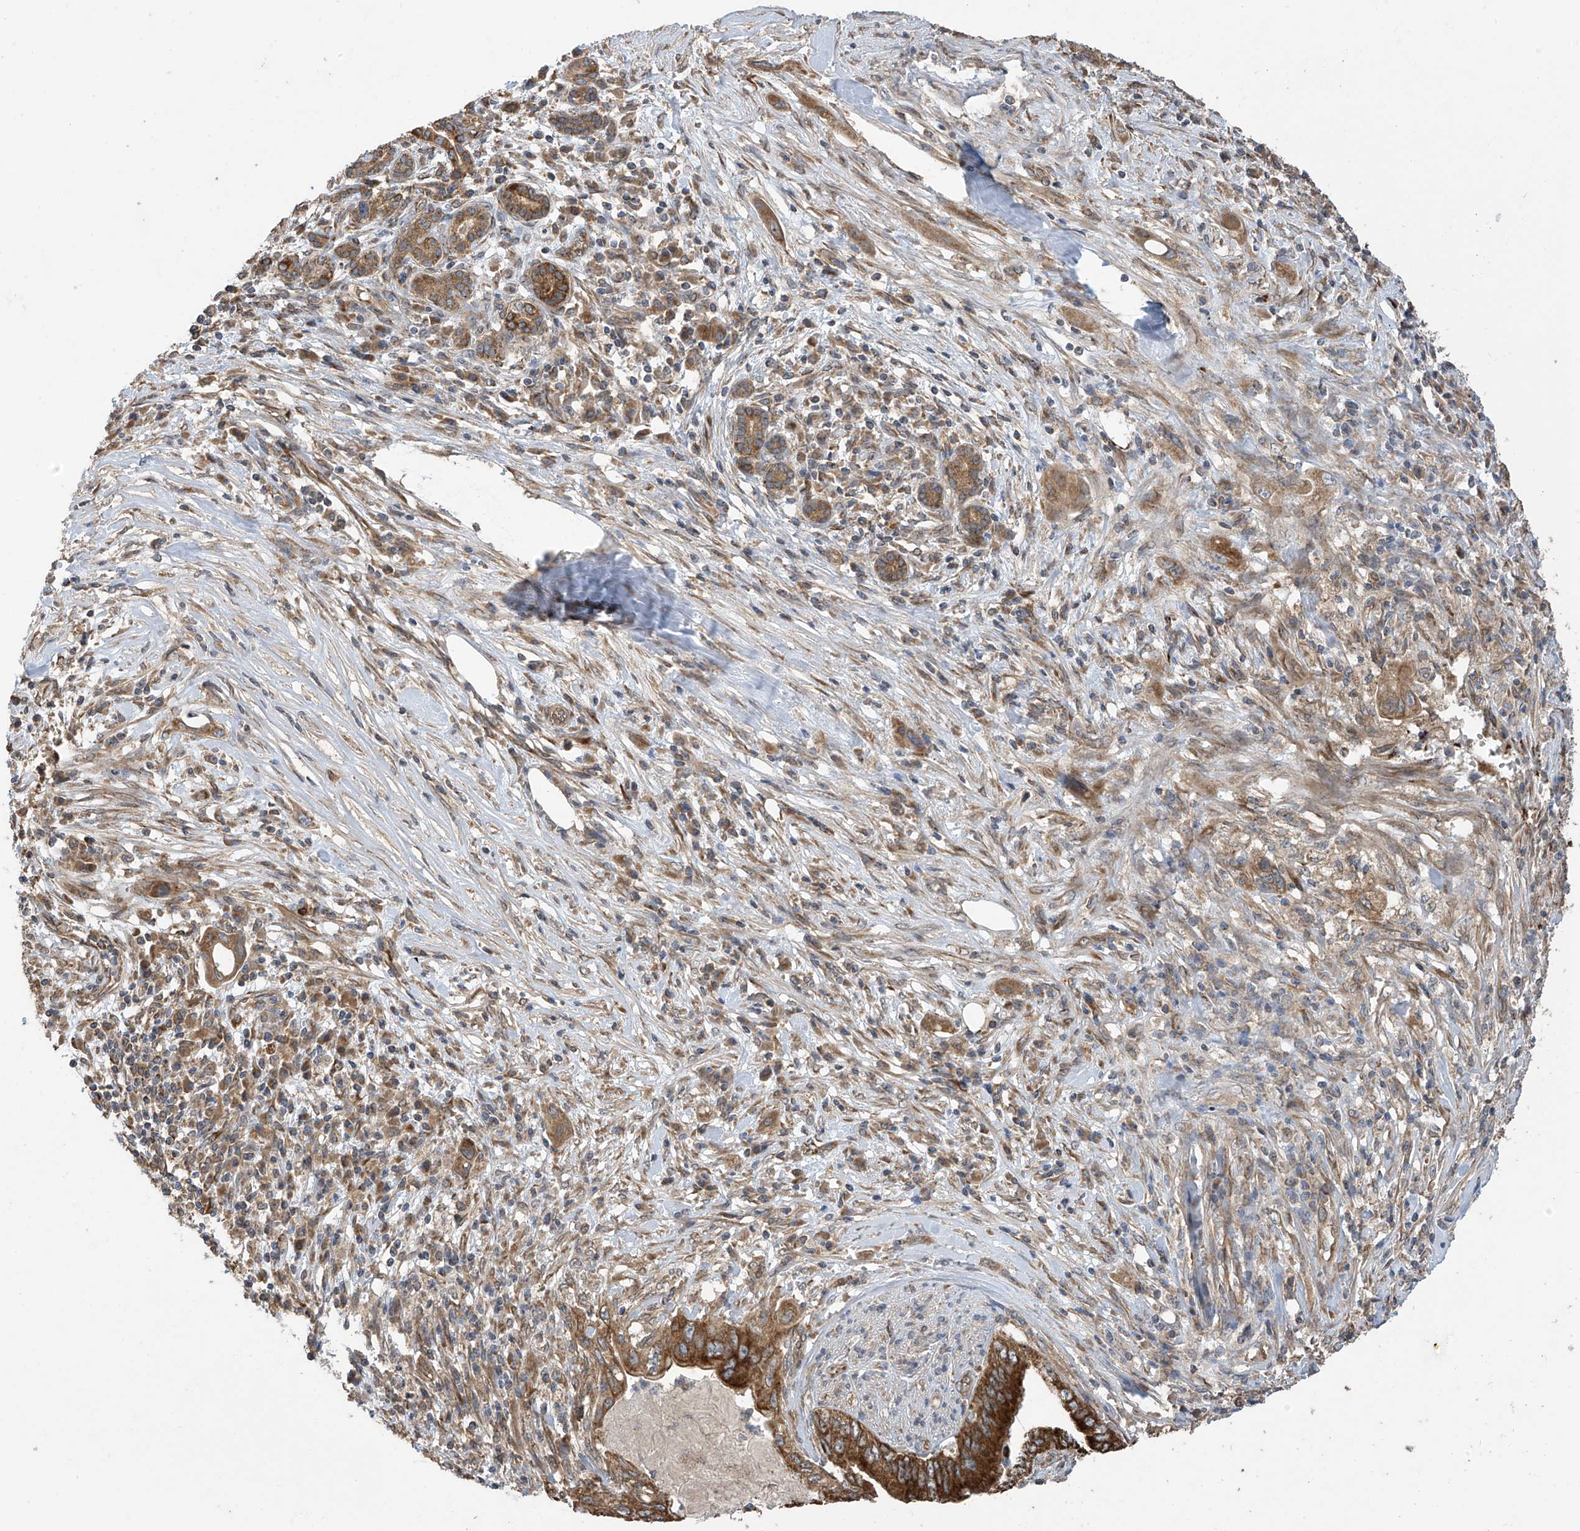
{"staining": {"intensity": "strong", "quantity": ">75%", "location": "cytoplasmic/membranous"}, "tissue": "pancreatic cancer", "cell_type": "Tumor cells", "image_type": "cancer", "snomed": [{"axis": "morphology", "description": "Adenocarcinoma, NOS"}, {"axis": "topography", "description": "Pancreas"}], "caption": "This image shows immunohistochemistry (IHC) staining of pancreatic cancer (adenocarcinoma), with high strong cytoplasmic/membranous staining in about >75% of tumor cells.", "gene": "PNPT1", "patient": {"sex": "female", "age": 73}}